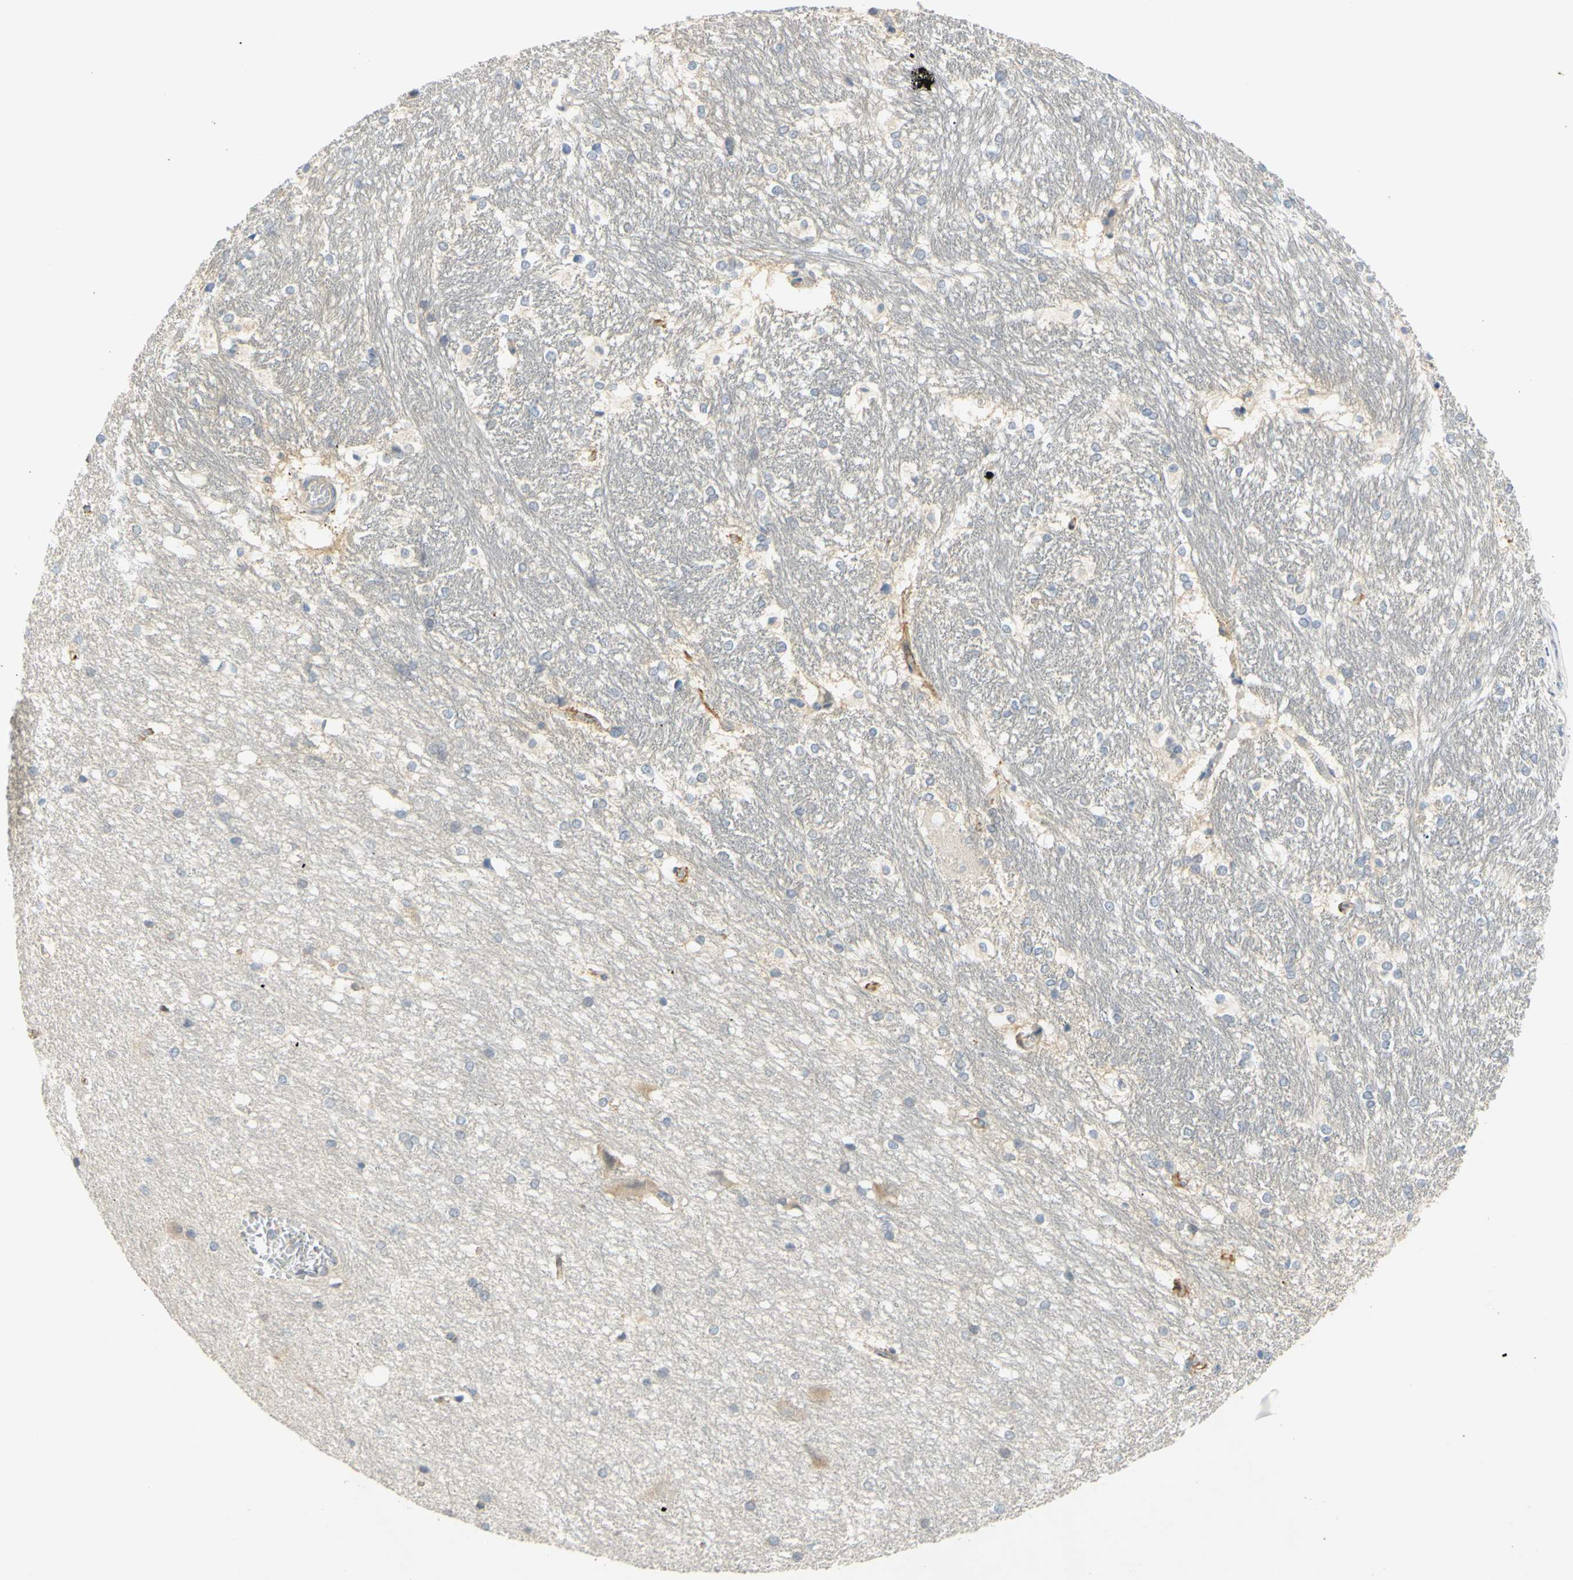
{"staining": {"intensity": "negative", "quantity": "none", "location": "none"}, "tissue": "hippocampus", "cell_type": "Glial cells", "image_type": "normal", "snomed": [{"axis": "morphology", "description": "Normal tissue, NOS"}, {"axis": "topography", "description": "Hippocampus"}], "caption": "A high-resolution histopathology image shows immunohistochemistry staining of benign hippocampus, which reveals no significant staining in glial cells. (DAB (3,3'-diaminobenzidine) immunohistochemistry (IHC) visualized using brightfield microscopy, high magnification).", "gene": "CCNB2", "patient": {"sex": "female", "age": 19}}